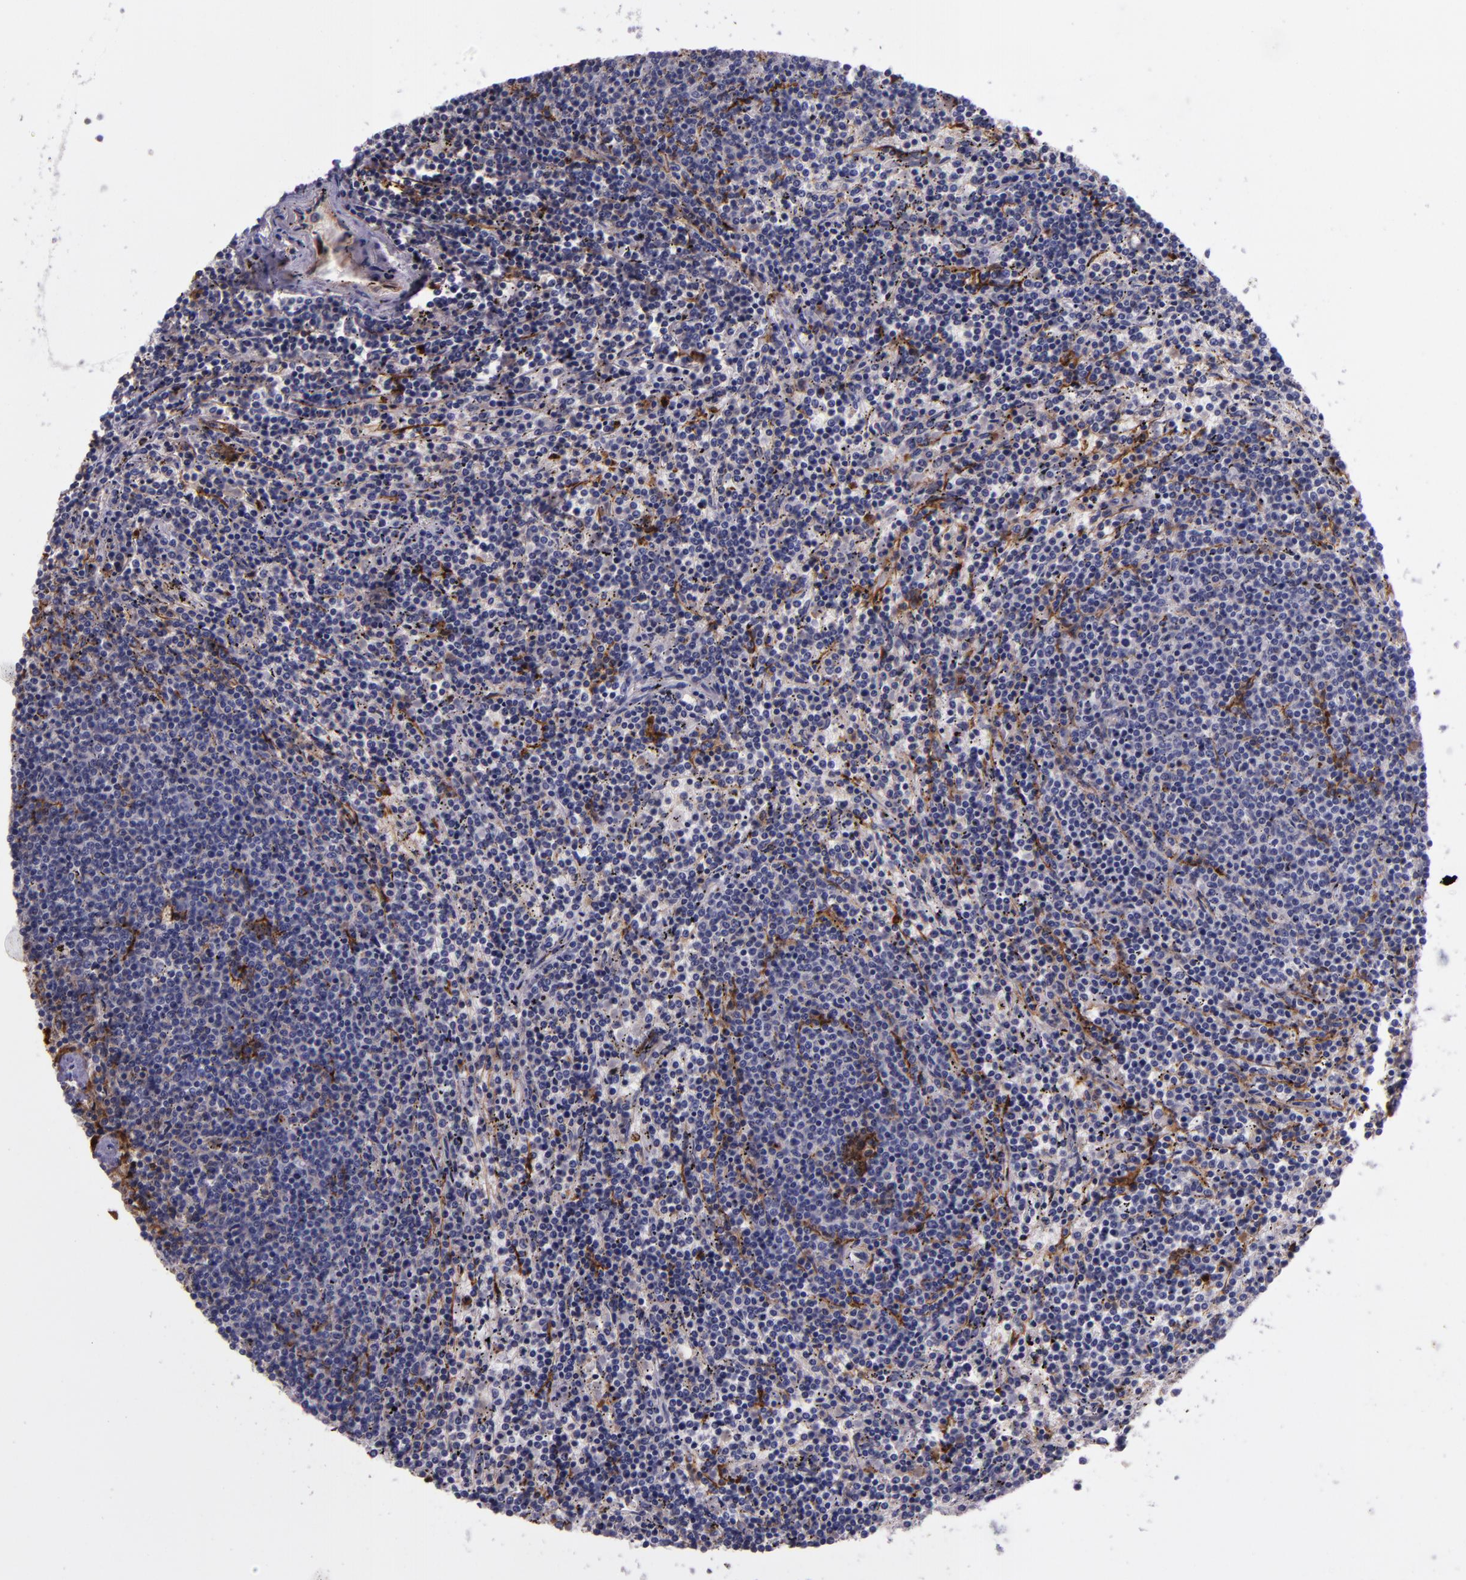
{"staining": {"intensity": "negative", "quantity": "none", "location": "none"}, "tissue": "lymphoma", "cell_type": "Tumor cells", "image_type": "cancer", "snomed": [{"axis": "morphology", "description": "Malignant lymphoma, non-Hodgkin's type, Low grade"}, {"axis": "topography", "description": "Spleen"}], "caption": "This image is of lymphoma stained with immunohistochemistry to label a protein in brown with the nuclei are counter-stained blue. There is no positivity in tumor cells. The staining was performed using DAB (3,3'-diaminobenzidine) to visualize the protein expression in brown, while the nuclei were stained in blue with hematoxylin (Magnification: 20x).", "gene": "APOH", "patient": {"sex": "female", "age": 50}}